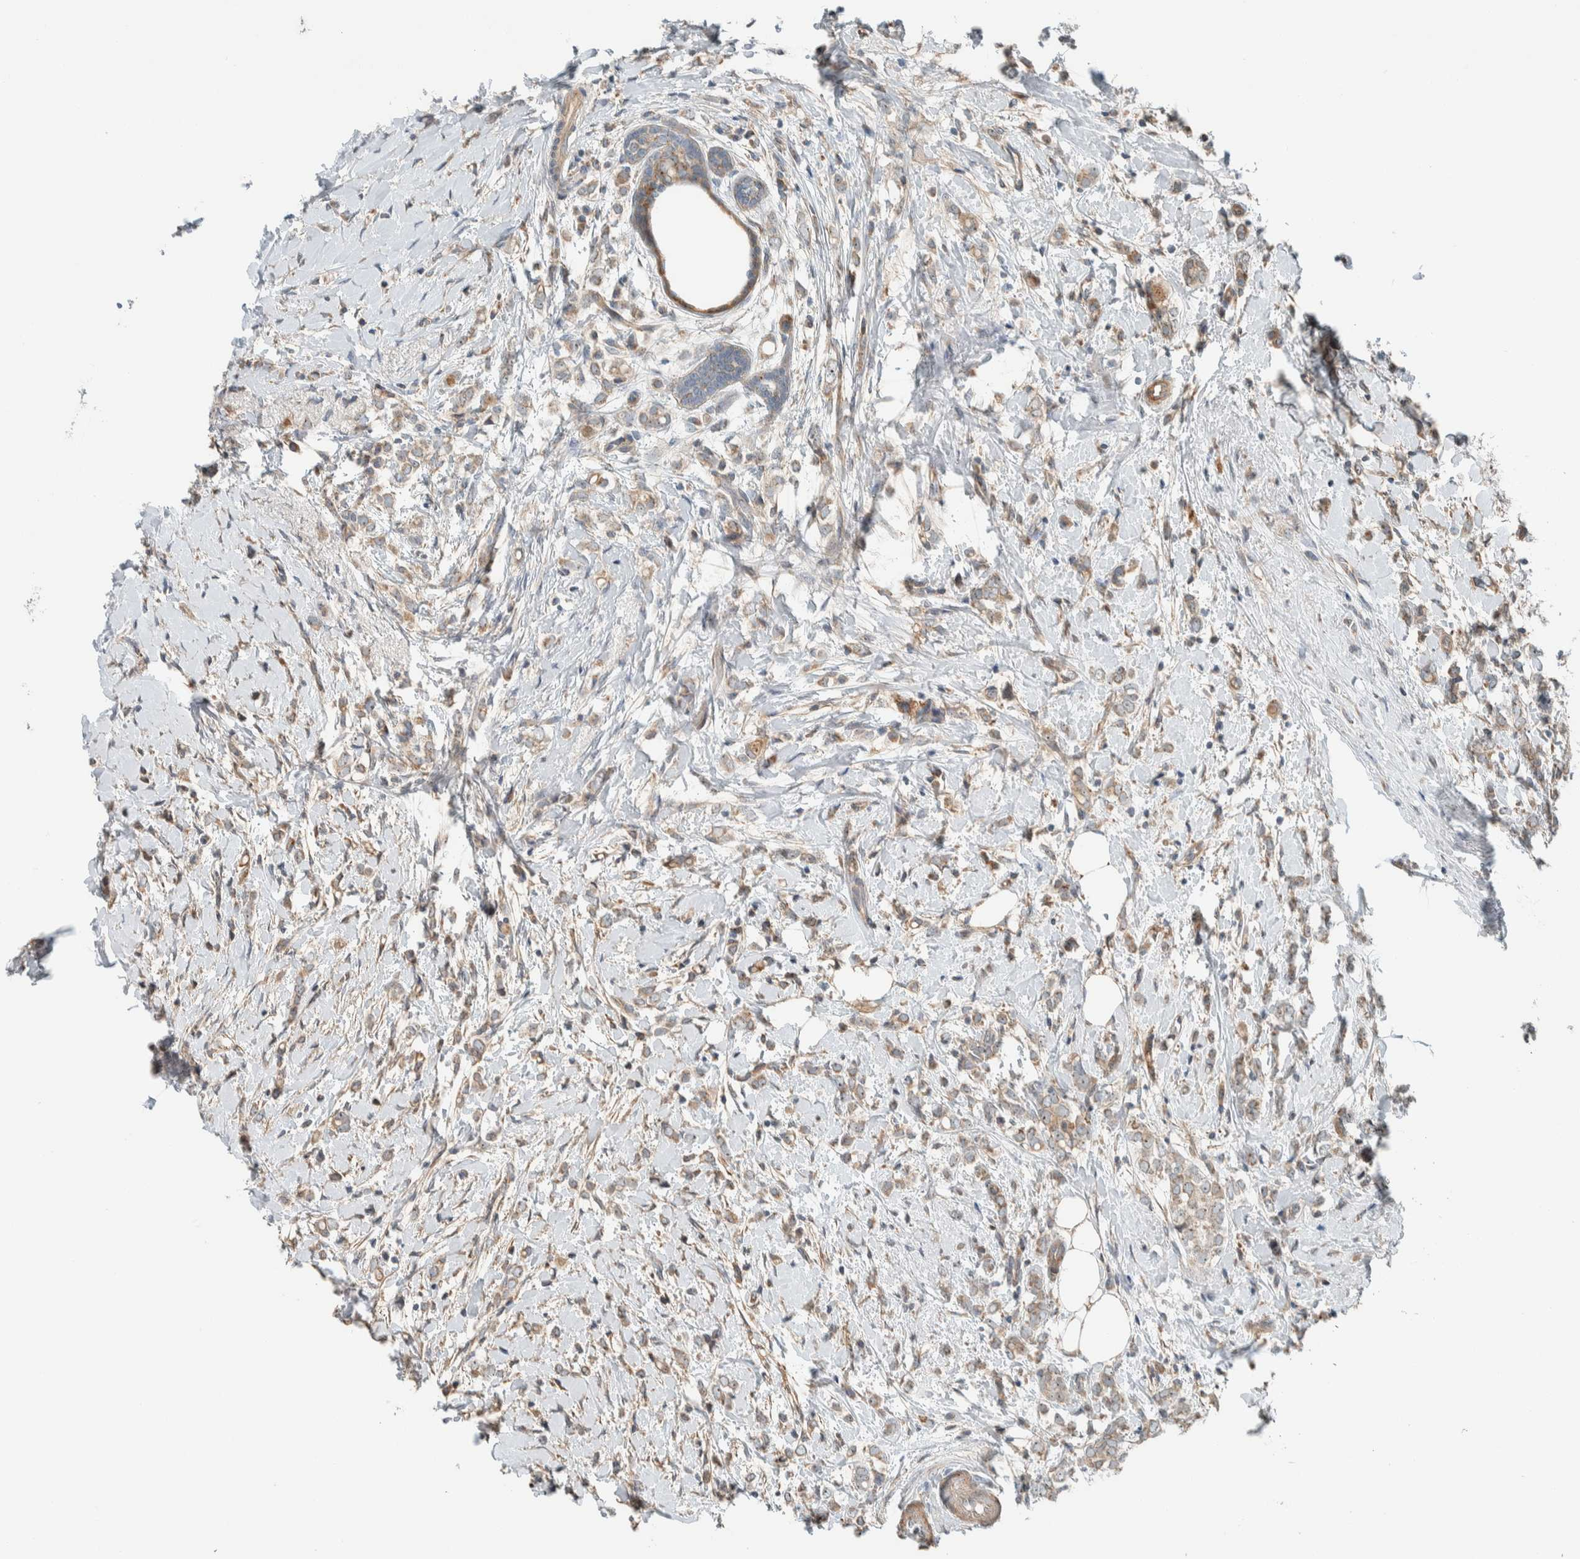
{"staining": {"intensity": "weak", "quantity": ">75%", "location": "cytoplasmic/membranous"}, "tissue": "breast cancer", "cell_type": "Tumor cells", "image_type": "cancer", "snomed": [{"axis": "morphology", "description": "Normal tissue, NOS"}, {"axis": "morphology", "description": "Lobular carcinoma"}, {"axis": "topography", "description": "Breast"}], "caption": "Immunohistochemistry (IHC) (DAB (3,3'-diaminobenzidine)) staining of breast cancer (lobular carcinoma) demonstrates weak cytoplasmic/membranous protein staining in about >75% of tumor cells.", "gene": "SLFN12L", "patient": {"sex": "female", "age": 47}}